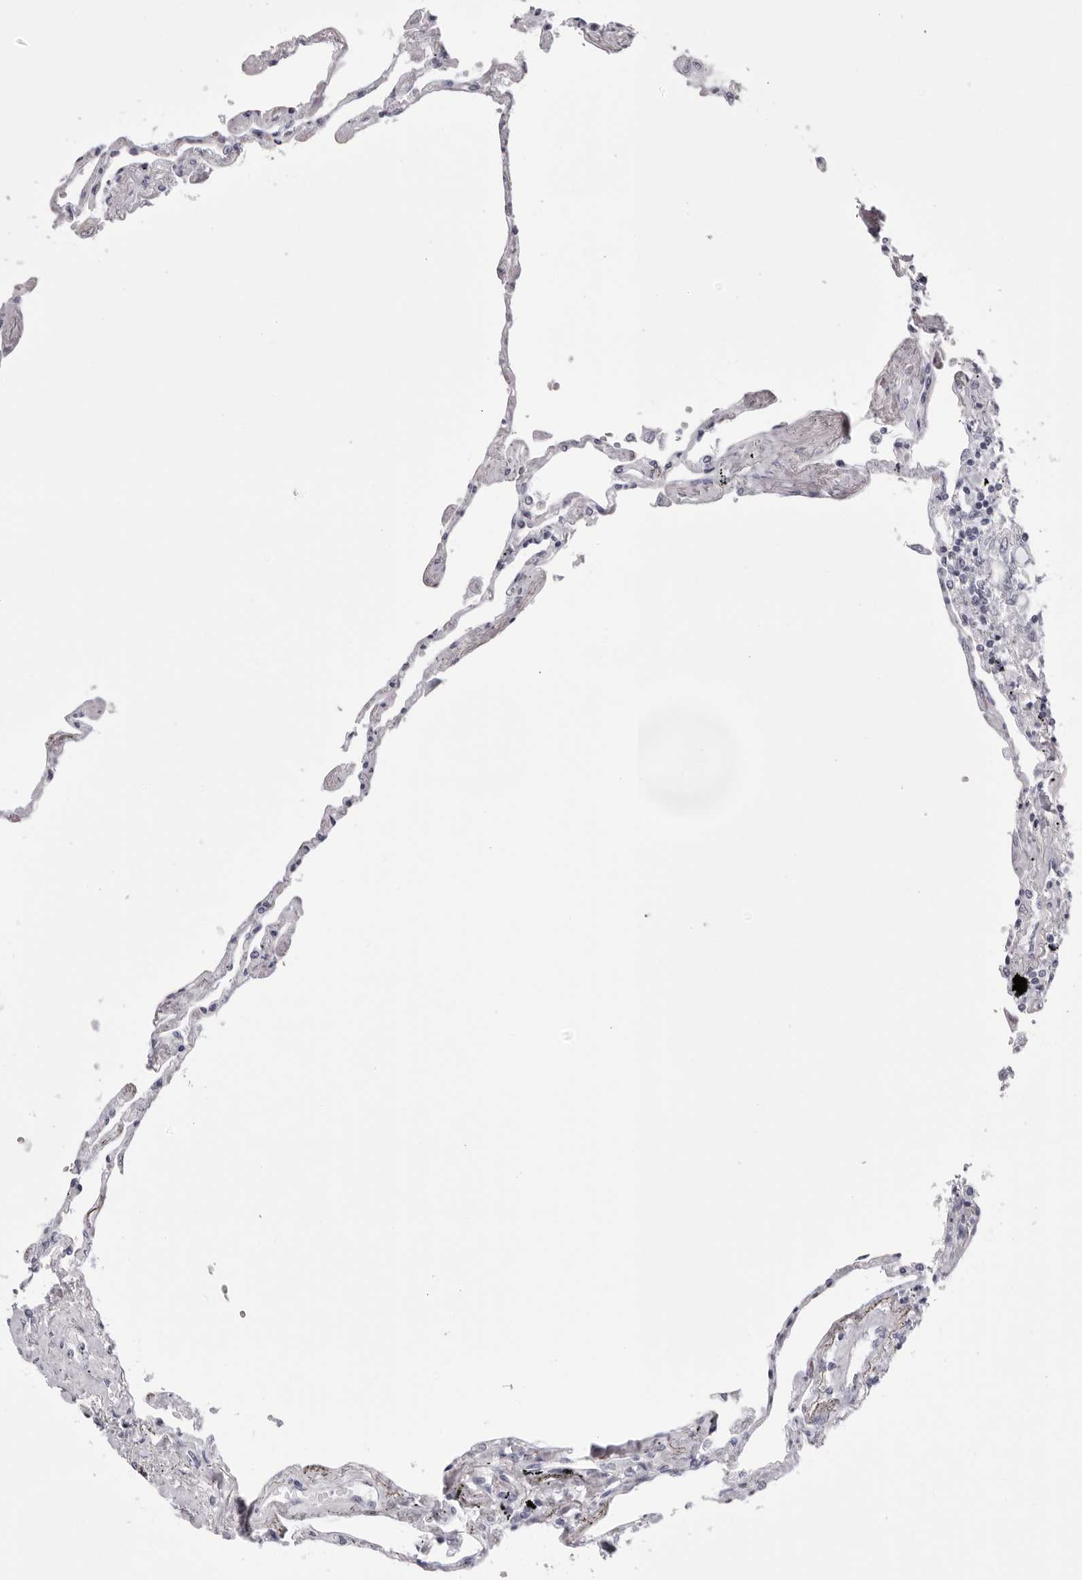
{"staining": {"intensity": "negative", "quantity": "none", "location": "none"}, "tissue": "lung", "cell_type": "Alveolar cells", "image_type": "normal", "snomed": [{"axis": "morphology", "description": "Normal tissue, NOS"}, {"axis": "topography", "description": "Lung"}], "caption": "Immunohistochemistry (IHC) photomicrograph of unremarkable lung: human lung stained with DAB displays no significant protein expression in alveolar cells. (IHC, brightfield microscopy, high magnification).", "gene": "TMOD4", "patient": {"sex": "female", "age": 67}}